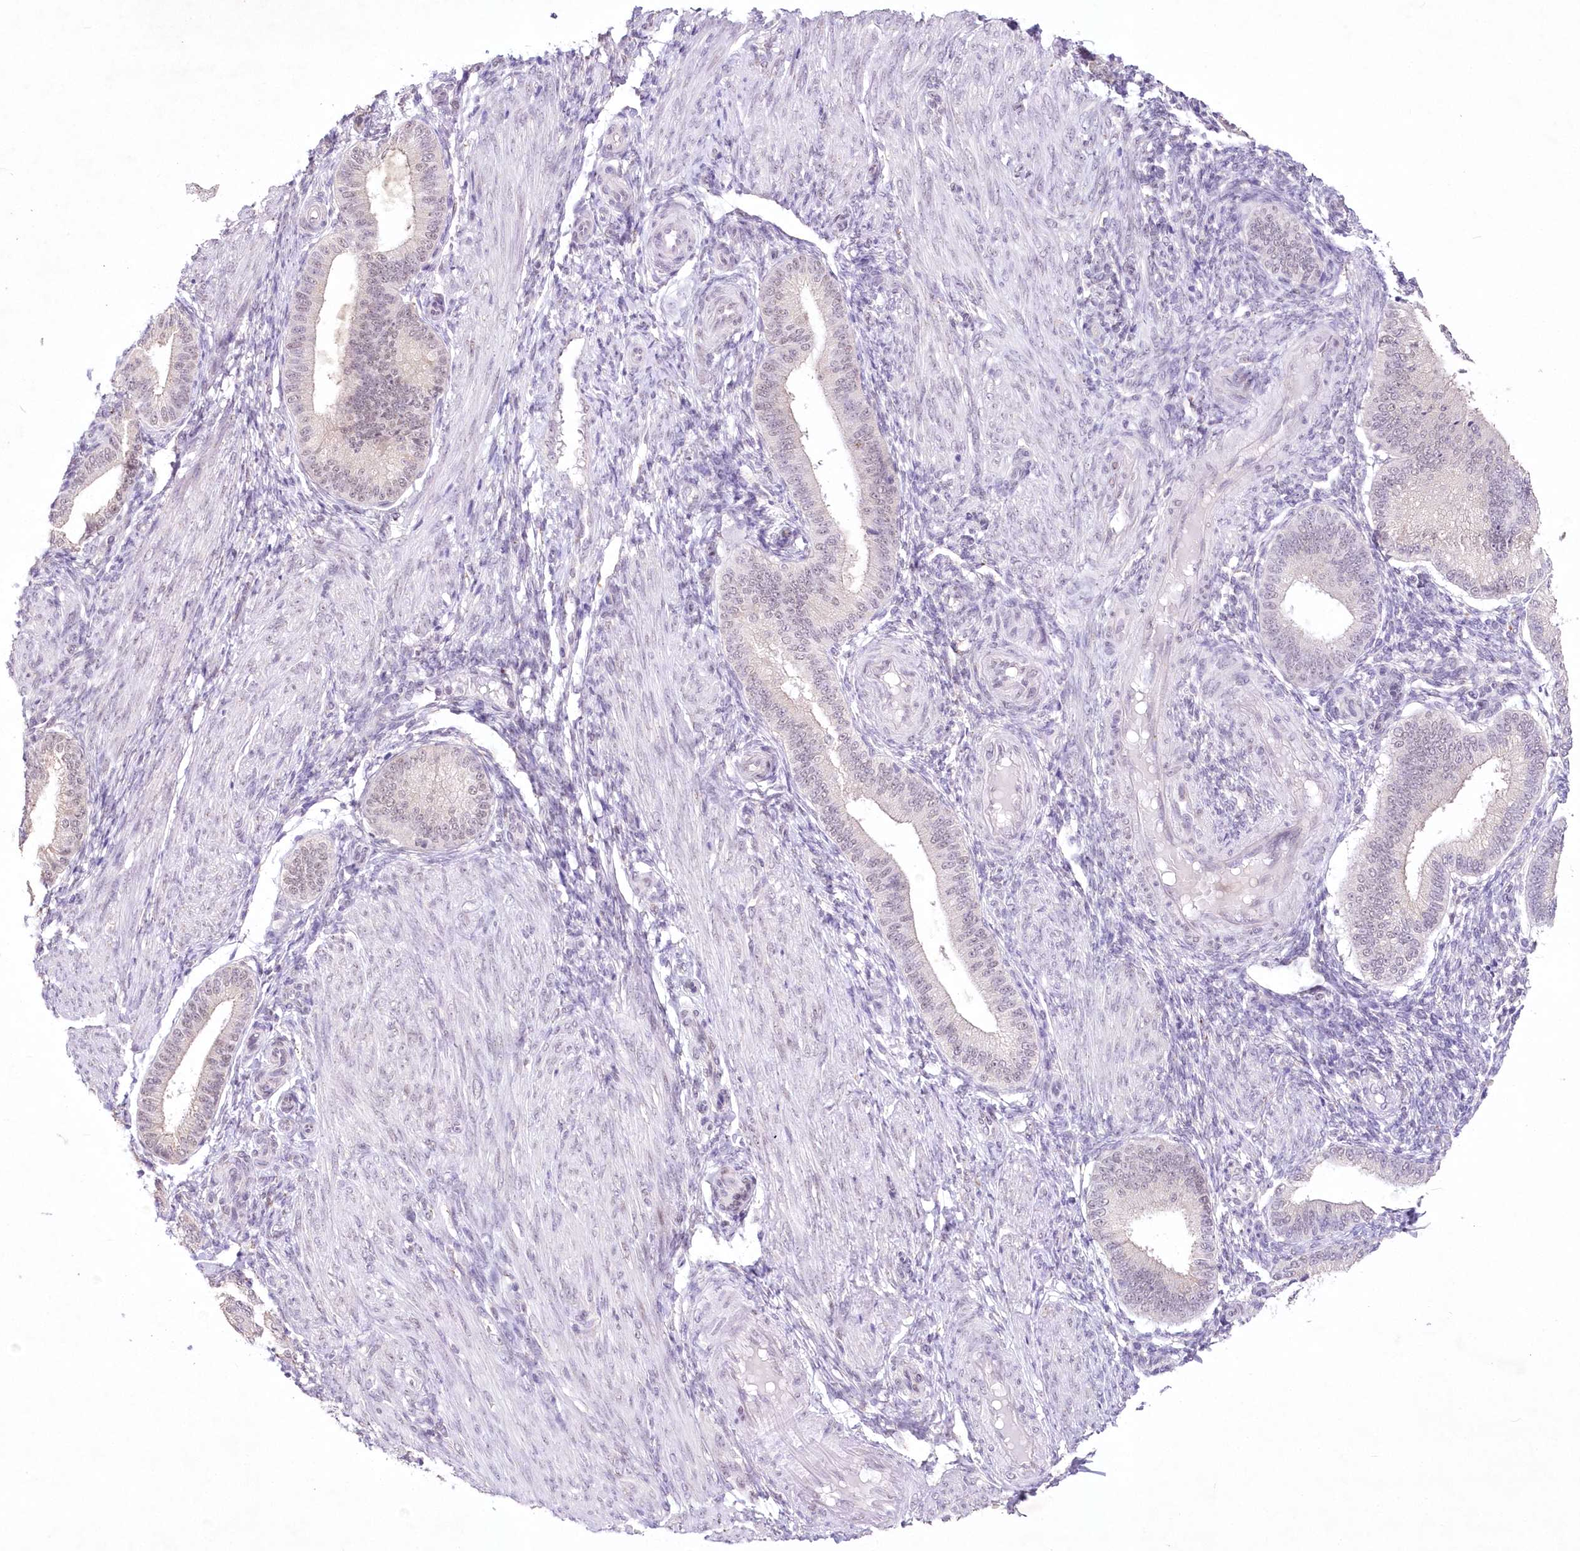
{"staining": {"intensity": "weak", "quantity": "<25%", "location": "nuclear"}, "tissue": "endometrium", "cell_type": "Cells in endometrial stroma", "image_type": "normal", "snomed": [{"axis": "morphology", "description": "Normal tissue, NOS"}, {"axis": "topography", "description": "Endometrium"}], "caption": "An immunohistochemistry (IHC) photomicrograph of unremarkable endometrium is shown. There is no staining in cells in endometrial stroma of endometrium.", "gene": "ENSG00000275740", "patient": {"sex": "female", "age": 39}}